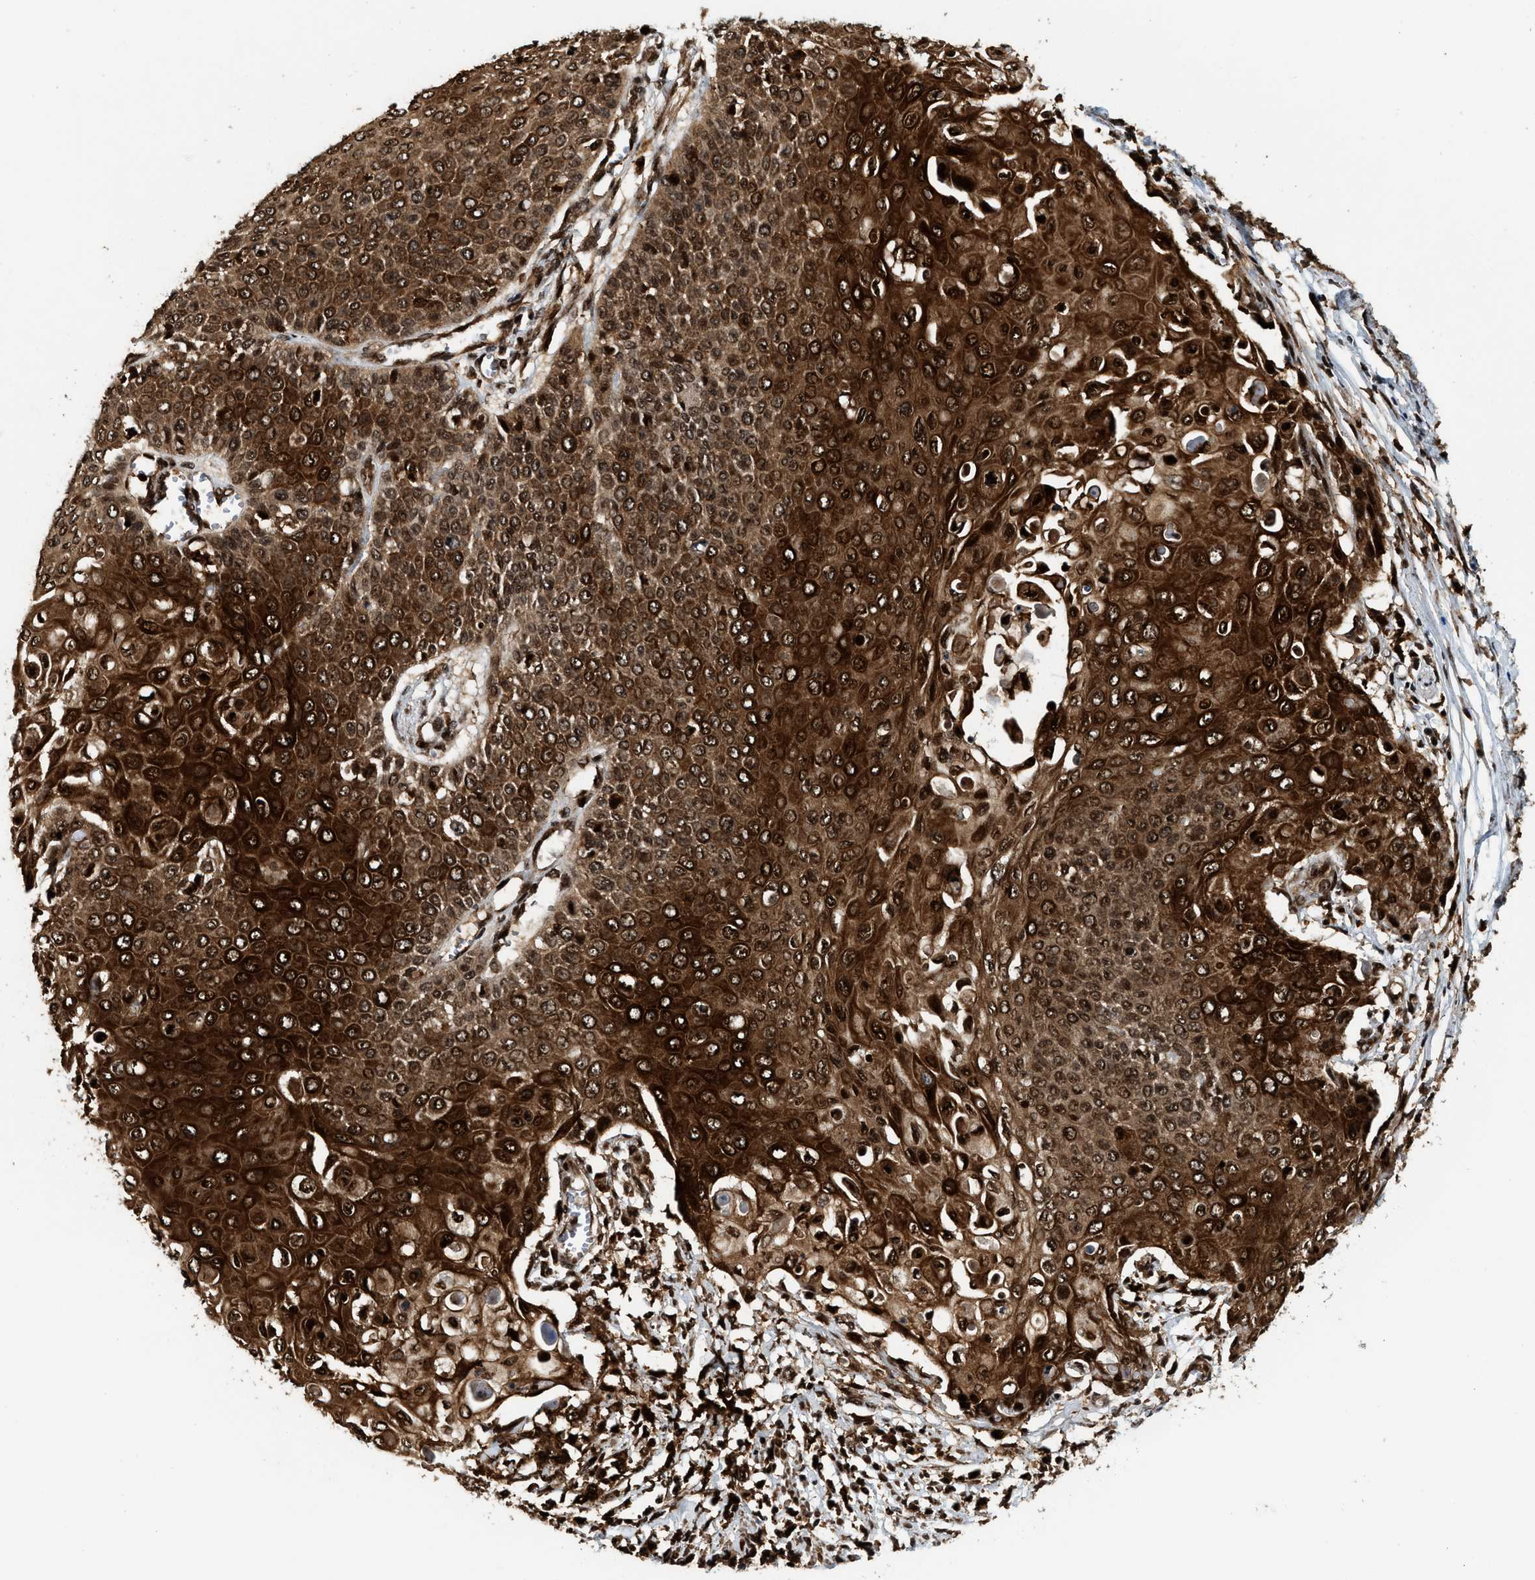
{"staining": {"intensity": "strong", "quantity": ">75%", "location": "cytoplasmic/membranous,nuclear"}, "tissue": "cervical cancer", "cell_type": "Tumor cells", "image_type": "cancer", "snomed": [{"axis": "morphology", "description": "Squamous cell carcinoma, NOS"}, {"axis": "topography", "description": "Cervix"}], "caption": "DAB immunohistochemical staining of human cervical cancer (squamous cell carcinoma) reveals strong cytoplasmic/membranous and nuclear protein expression in approximately >75% of tumor cells.", "gene": "MDM2", "patient": {"sex": "female", "age": 39}}